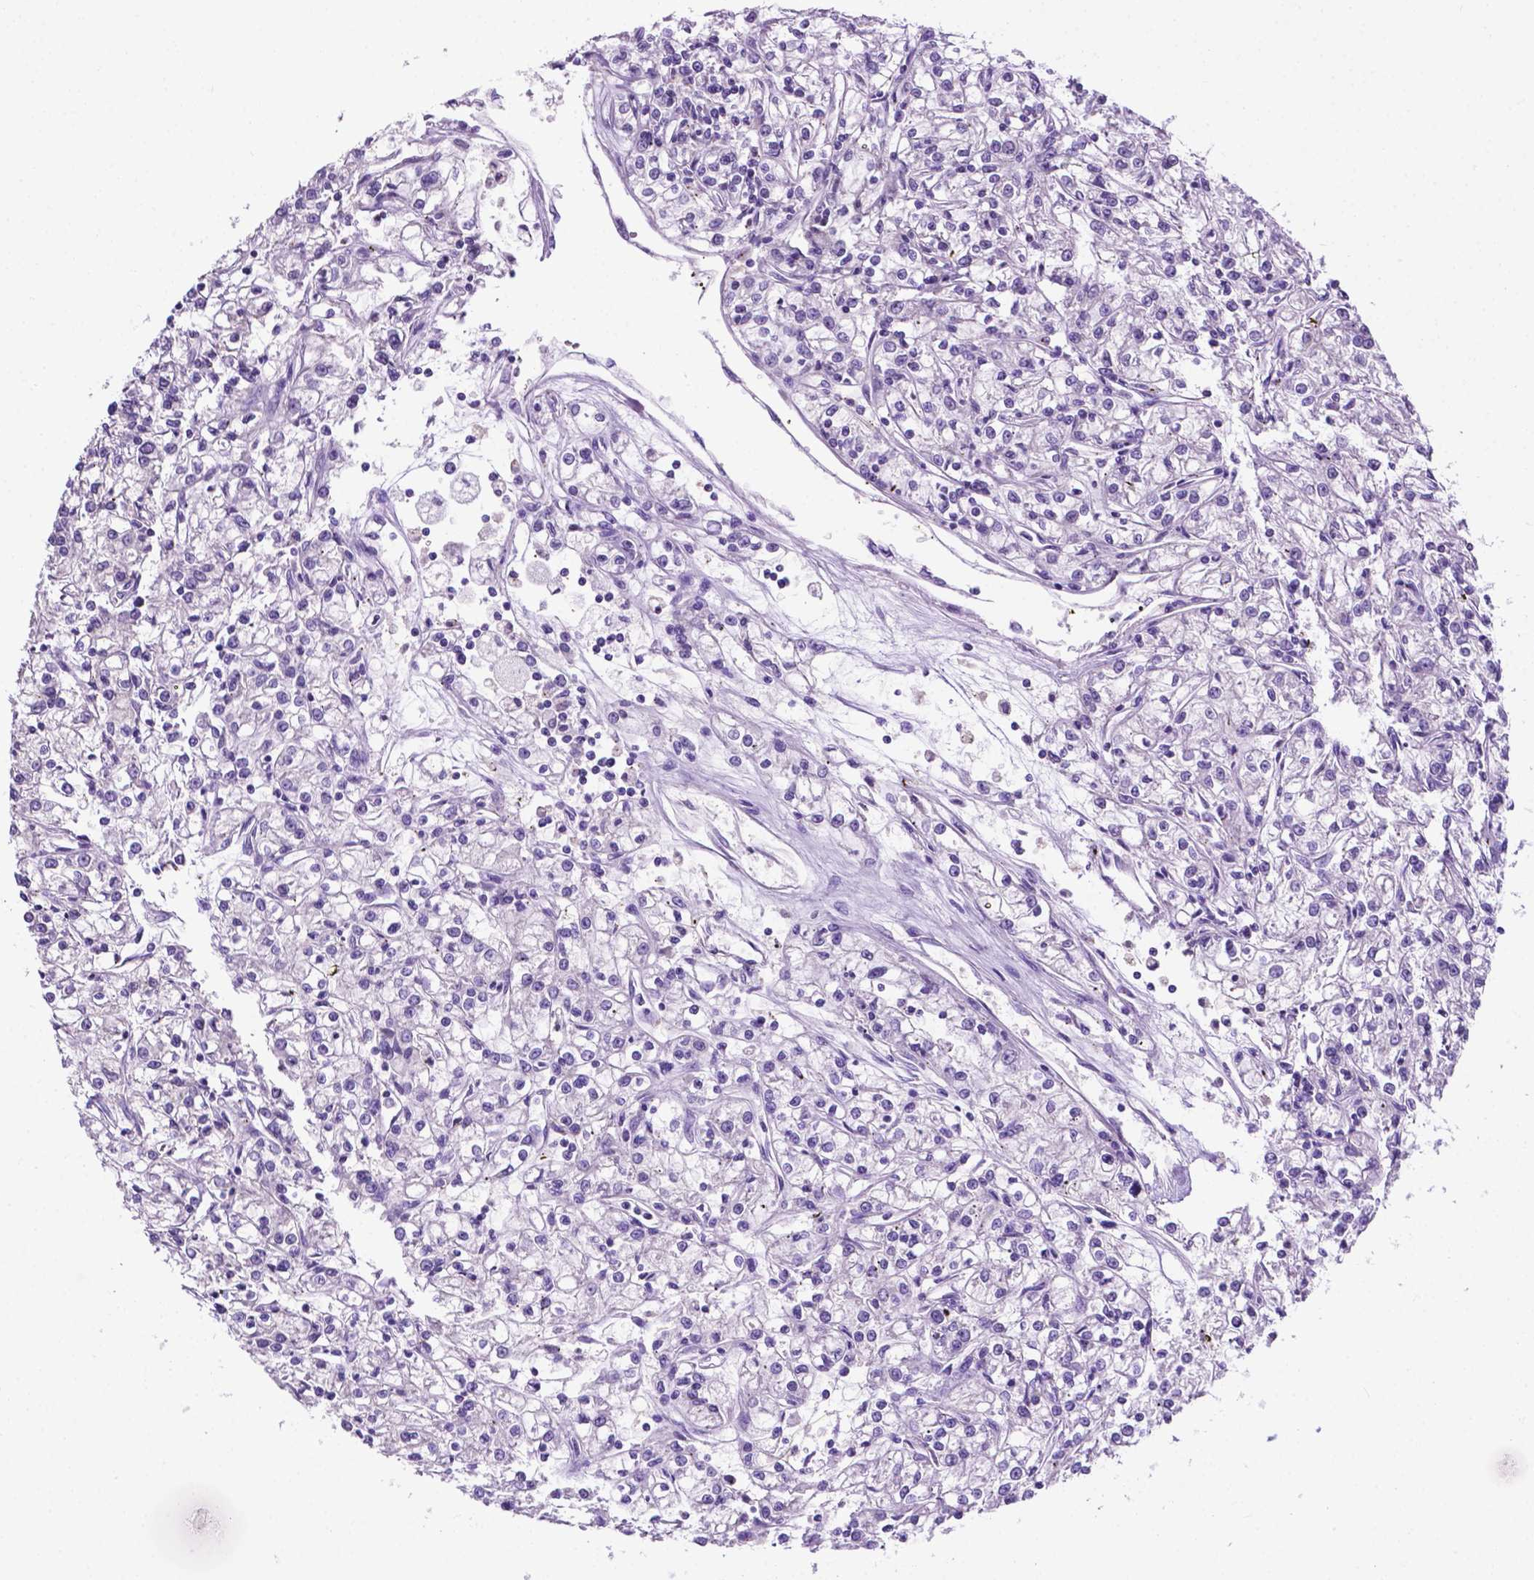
{"staining": {"intensity": "negative", "quantity": "none", "location": "none"}, "tissue": "renal cancer", "cell_type": "Tumor cells", "image_type": "cancer", "snomed": [{"axis": "morphology", "description": "Adenocarcinoma, NOS"}, {"axis": "topography", "description": "Kidney"}], "caption": "Immunohistochemical staining of renal adenocarcinoma exhibits no significant positivity in tumor cells.", "gene": "MMP27", "patient": {"sex": "female", "age": 59}}